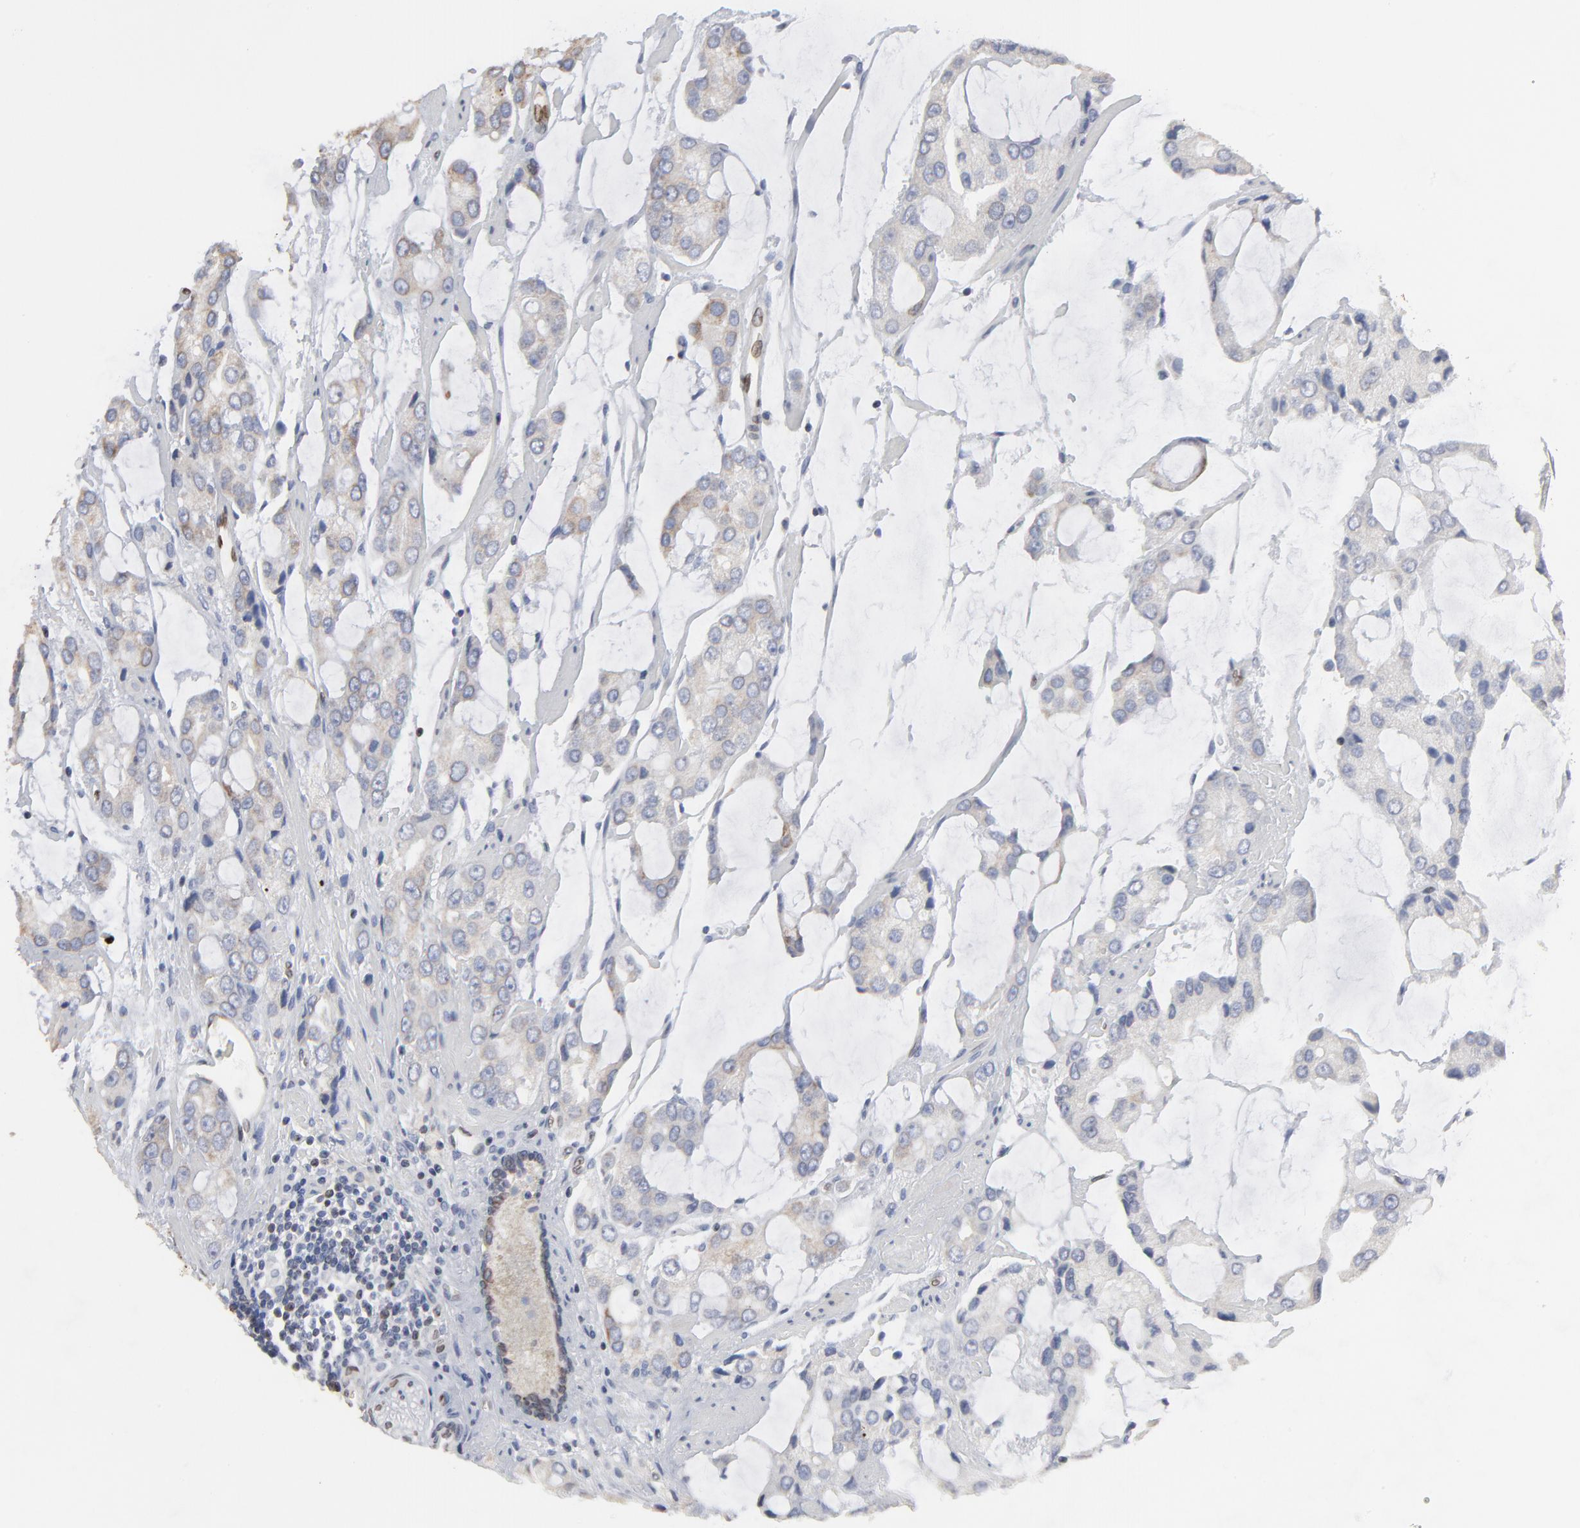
{"staining": {"intensity": "weak", "quantity": "25%-75%", "location": "cytoplasmic/membranous"}, "tissue": "prostate cancer", "cell_type": "Tumor cells", "image_type": "cancer", "snomed": [{"axis": "morphology", "description": "Adenocarcinoma, High grade"}, {"axis": "topography", "description": "Prostate"}], "caption": "Immunohistochemistry (DAB (3,3'-diaminobenzidine)) staining of prostate adenocarcinoma (high-grade) demonstrates weak cytoplasmic/membranous protein positivity in about 25%-75% of tumor cells. (DAB IHC, brown staining for protein, blue staining for nuclei).", "gene": "SYNE2", "patient": {"sex": "male", "age": 67}}